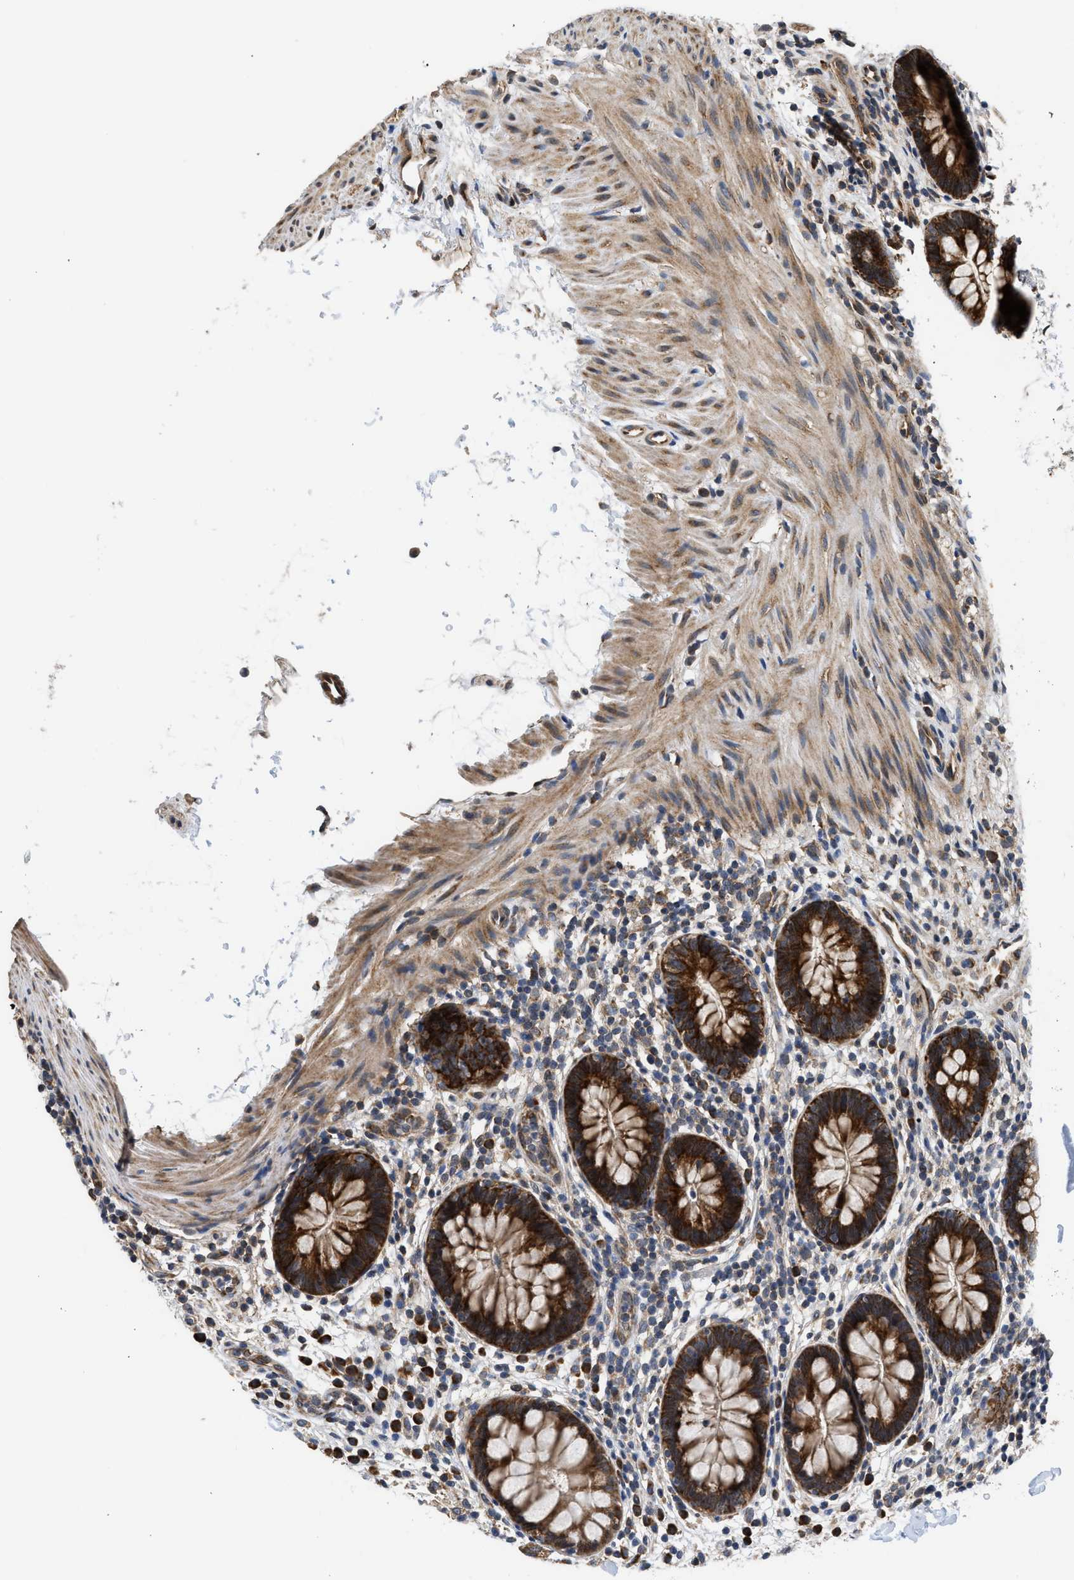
{"staining": {"intensity": "strong", "quantity": ">75%", "location": "cytoplasmic/membranous"}, "tissue": "rectum", "cell_type": "Glandular cells", "image_type": "normal", "snomed": [{"axis": "morphology", "description": "Normal tissue, NOS"}, {"axis": "topography", "description": "Rectum"}], "caption": "An image of rectum stained for a protein demonstrates strong cytoplasmic/membranous brown staining in glandular cells. Immunohistochemistry stains the protein of interest in brown and the nuclei are stained blue.", "gene": "POLG2", "patient": {"sex": "female", "age": 24}}